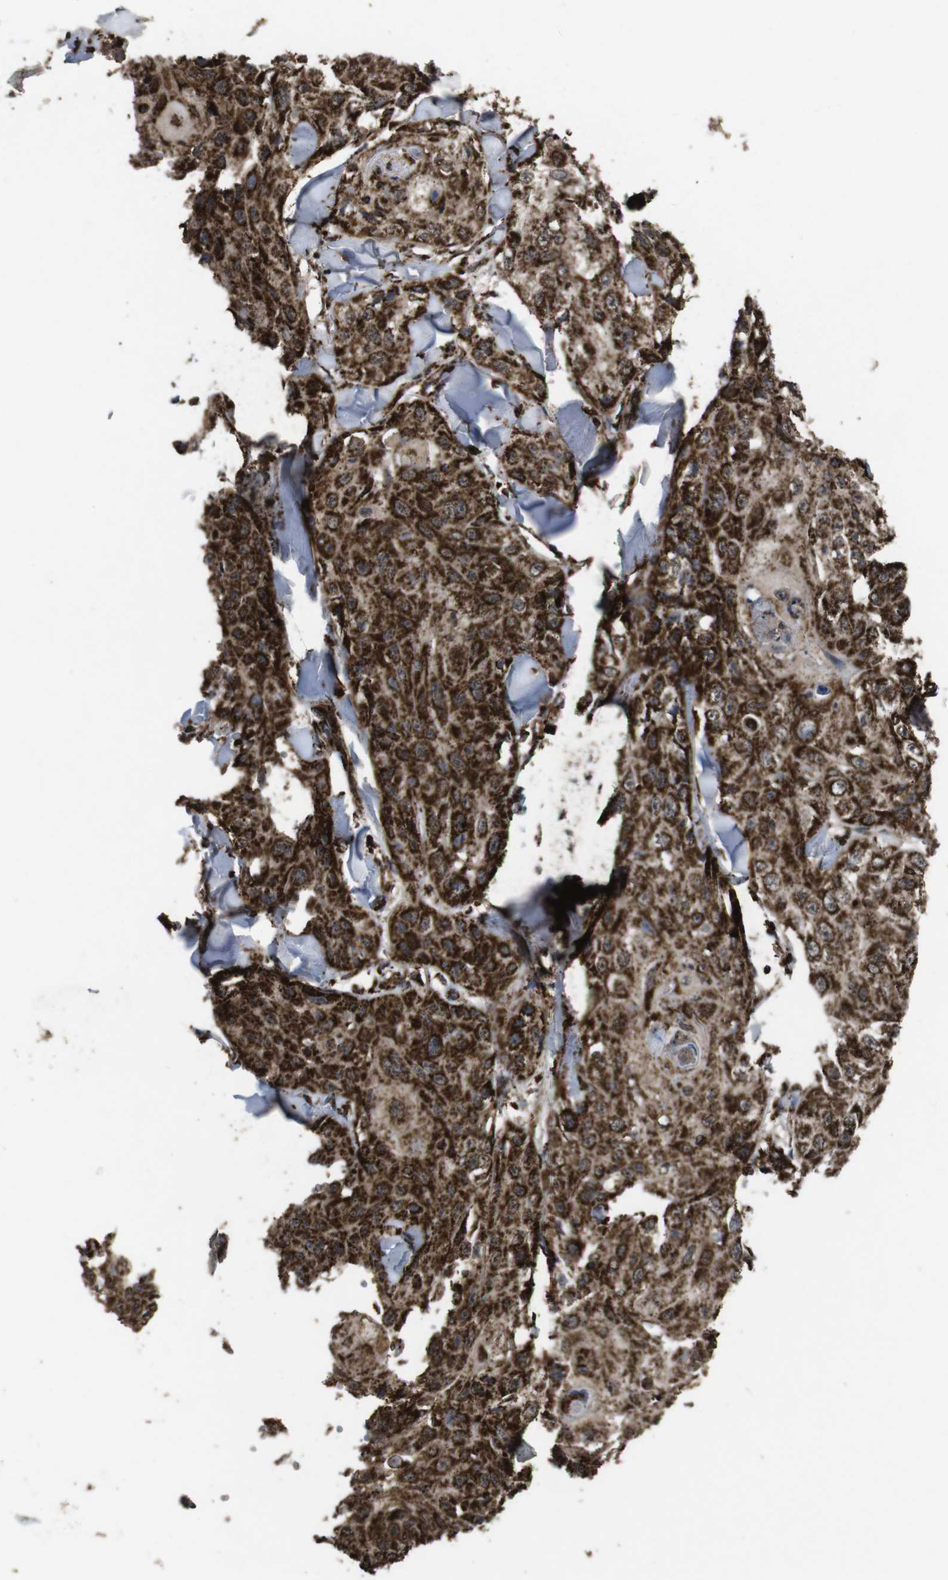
{"staining": {"intensity": "strong", "quantity": ">75%", "location": "cytoplasmic/membranous"}, "tissue": "skin cancer", "cell_type": "Tumor cells", "image_type": "cancer", "snomed": [{"axis": "morphology", "description": "Squamous cell carcinoma, NOS"}, {"axis": "topography", "description": "Skin"}], "caption": "Skin cancer (squamous cell carcinoma) was stained to show a protein in brown. There is high levels of strong cytoplasmic/membranous staining in approximately >75% of tumor cells.", "gene": "ATP5F1A", "patient": {"sex": "male", "age": 86}}